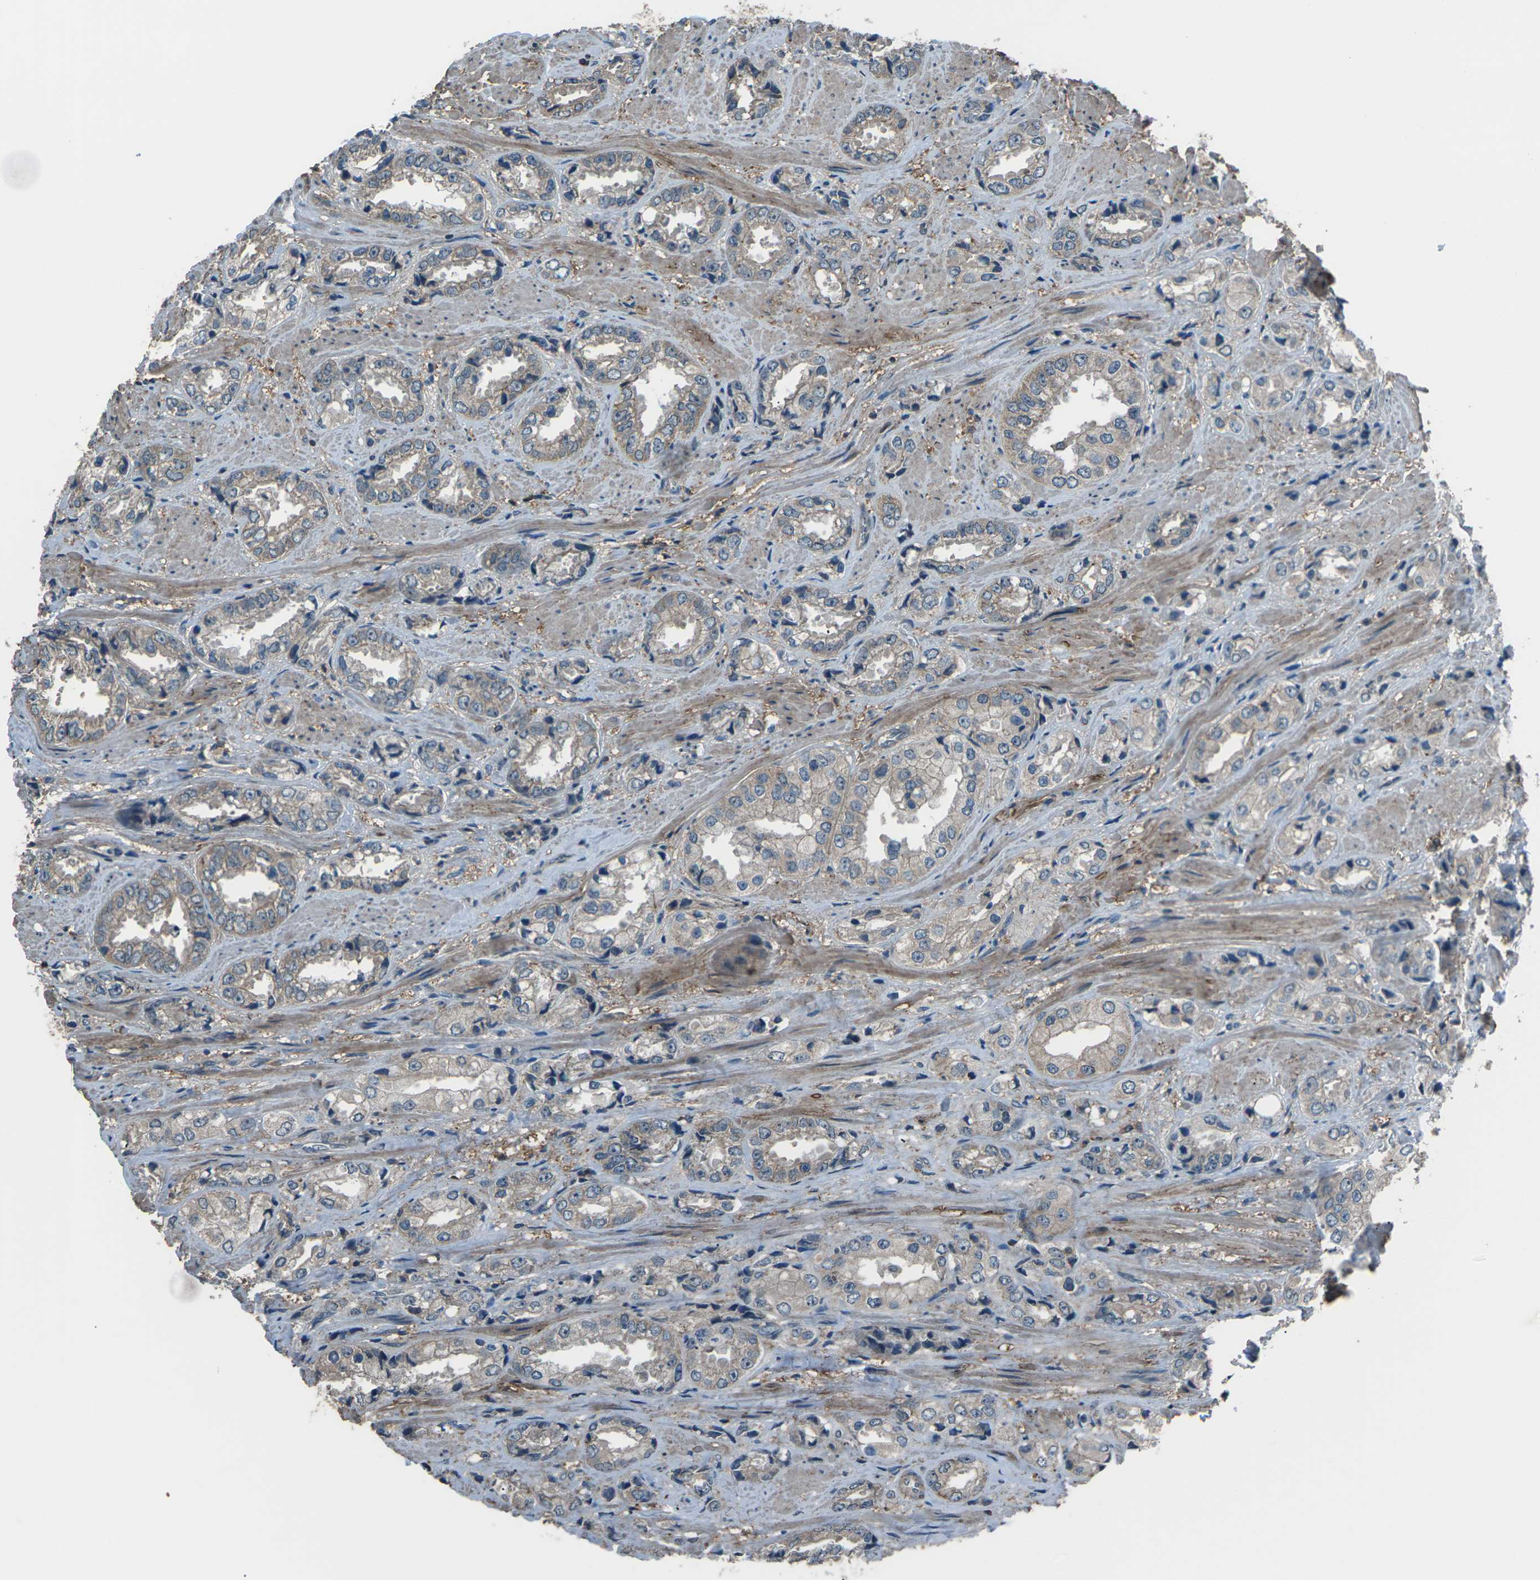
{"staining": {"intensity": "weak", "quantity": ">75%", "location": "cytoplasmic/membranous"}, "tissue": "prostate cancer", "cell_type": "Tumor cells", "image_type": "cancer", "snomed": [{"axis": "morphology", "description": "Adenocarcinoma, High grade"}, {"axis": "topography", "description": "Prostate"}], "caption": "Brown immunohistochemical staining in prostate cancer displays weak cytoplasmic/membranous positivity in approximately >75% of tumor cells.", "gene": "CMTM4", "patient": {"sex": "male", "age": 61}}